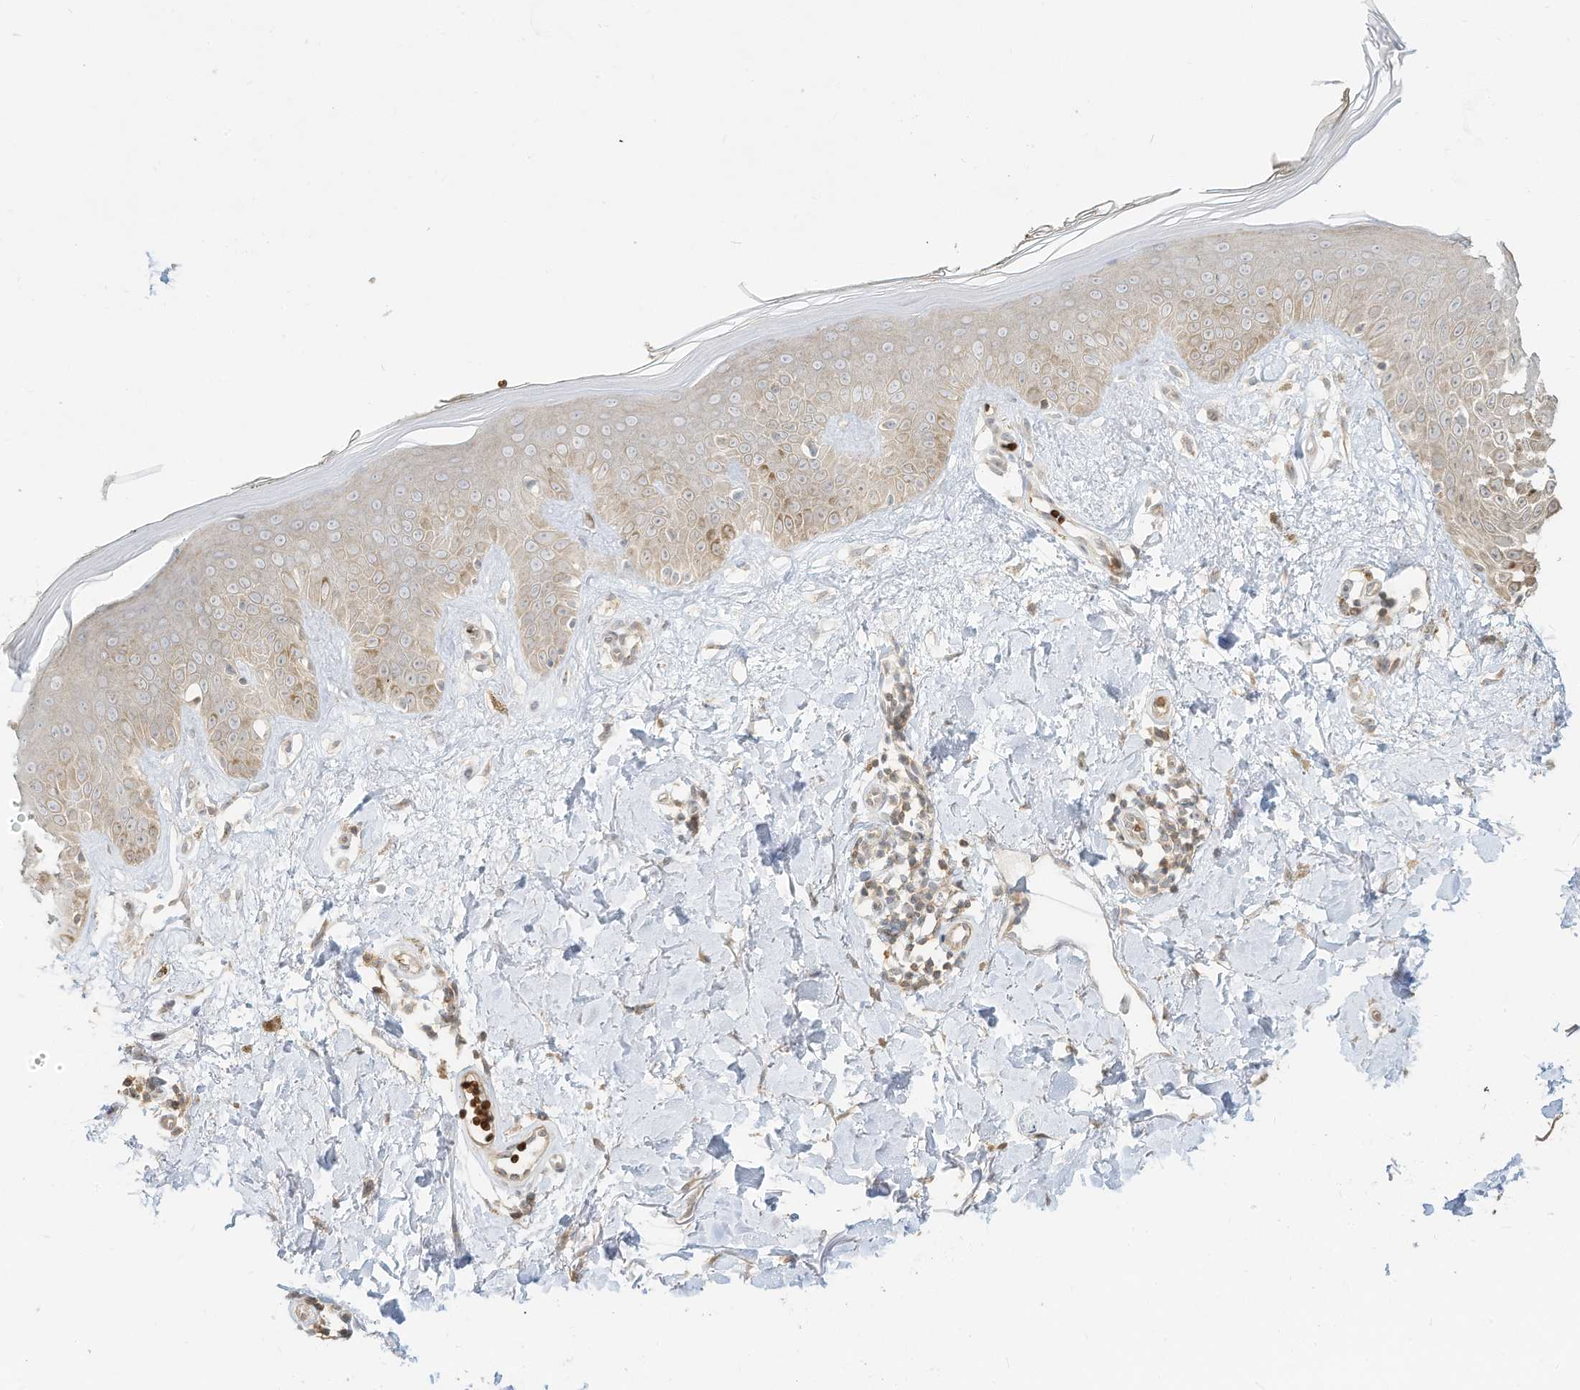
{"staining": {"intensity": "weak", "quantity": "25%-75%", "location": "cytoplasmic/membranous"}, "tissue": "skin", "cell_type": "Fibroblasts", "image_type": "normal", "snomed": [{"axis": "morphology", "description": "Normal tissue, NOS"}, {"axis": "topography", "description": "Skin"}], "caption": "Immunohistochemistry (IHC) image of benign skin stained for a protein (brown), which demonstrates low levels of weak cytoplasmic/membranous expression in approximately 25%-75% of fibroblasts.", "gene": "OFD1", "patient": {"sex": "female", "age": 64}}